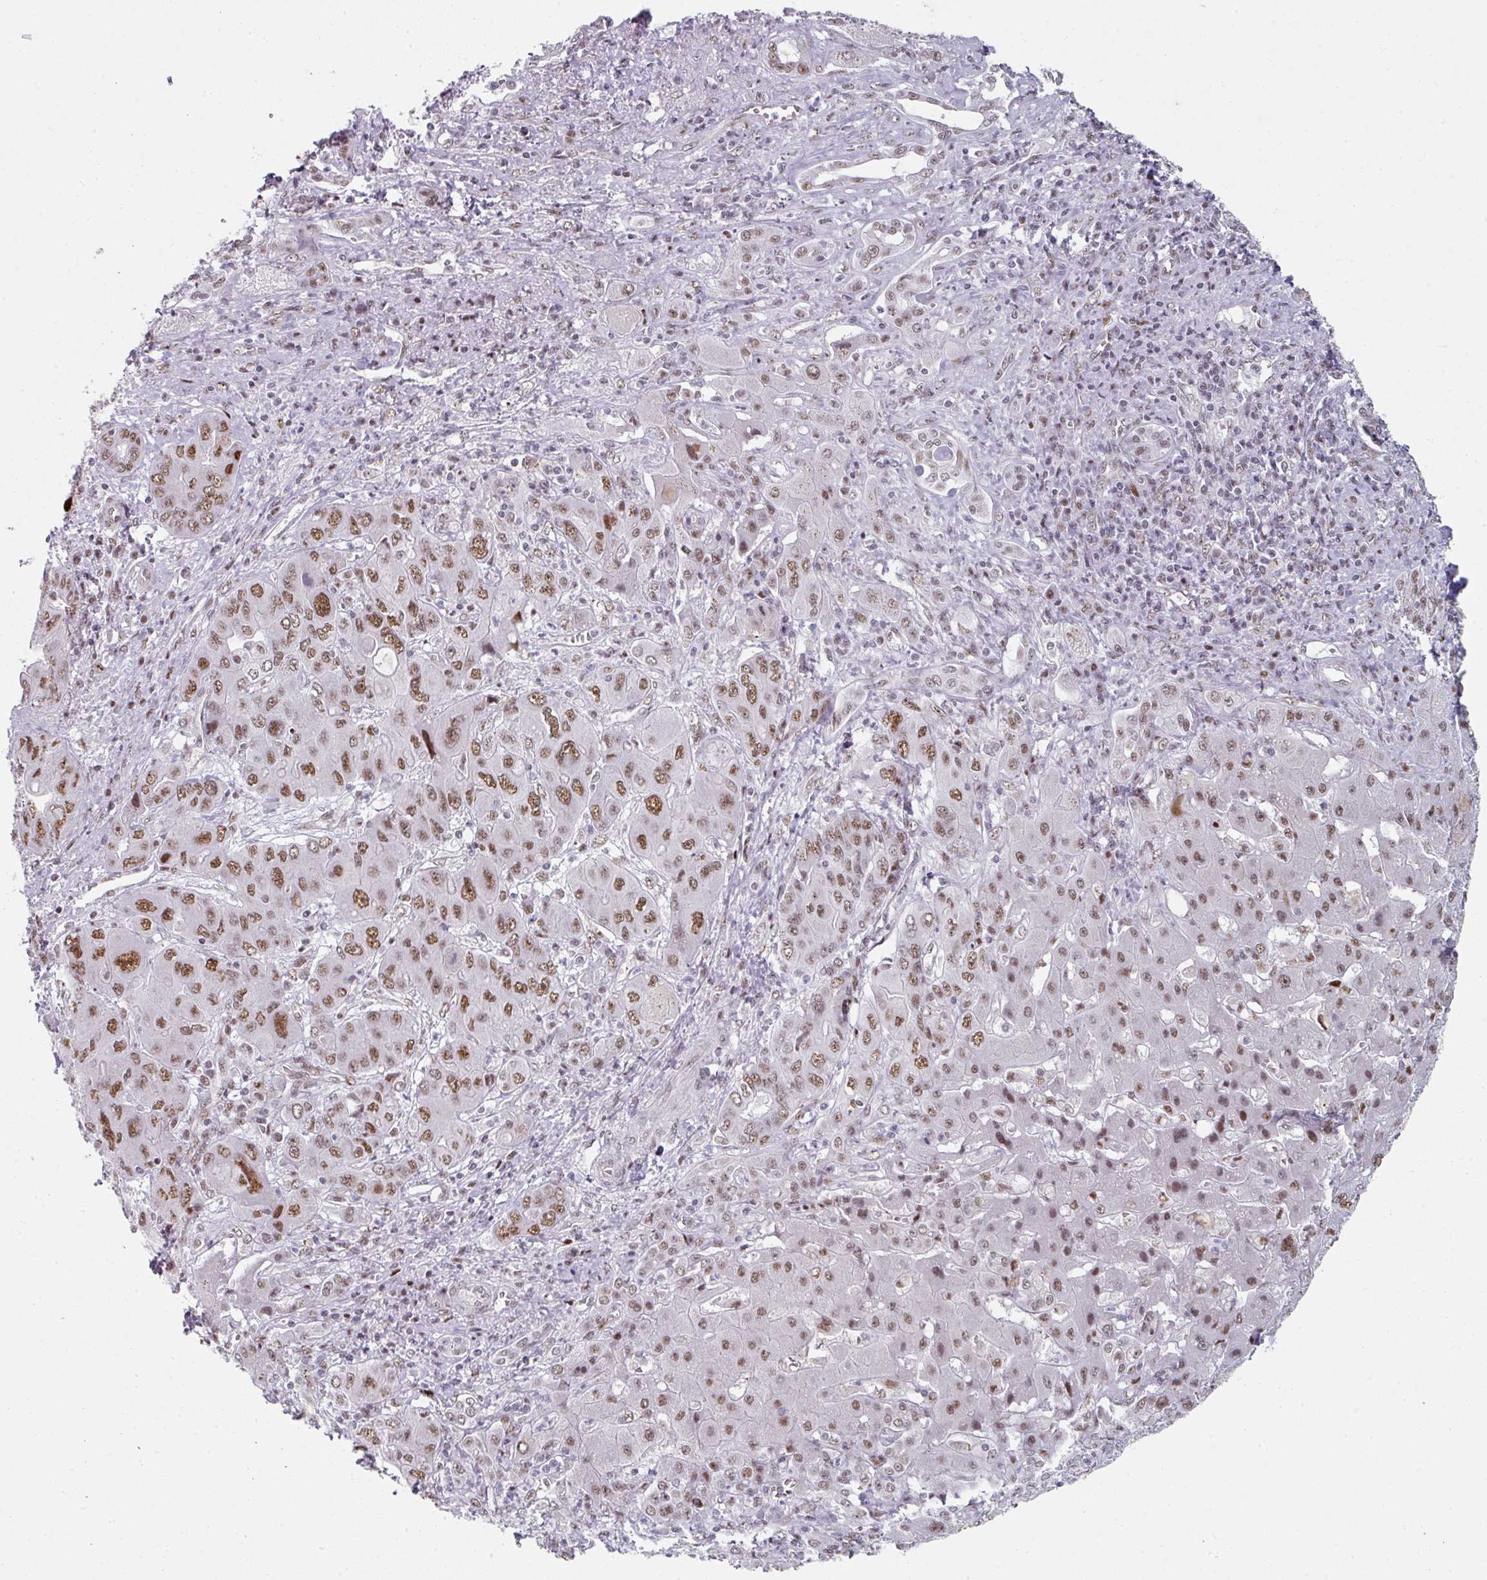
{"staining": {"intensity": "moderate", "quantity": ">75%", "location": "nuclear"}, "tissue": "liver cancer", "cell_type": "Tumor cells", "image_type": "cancer", "snomed": [{"axis": "morphology", "description": "Cholangiocarcinoma"}, {"axis": "topography", "description": "Liver"}], "caption": "A medium amount of moderate nuclear staining is appreciated in about >75% of tumor cells in liver cancer (cholangiocarcinoma) tissue. (DAB (3,3'-diaminobenzidine) = brown stain, brightfield microscopy at high magnification).", "gene": "SF3B5", "patient": {"sex": "male", "age": 67}}